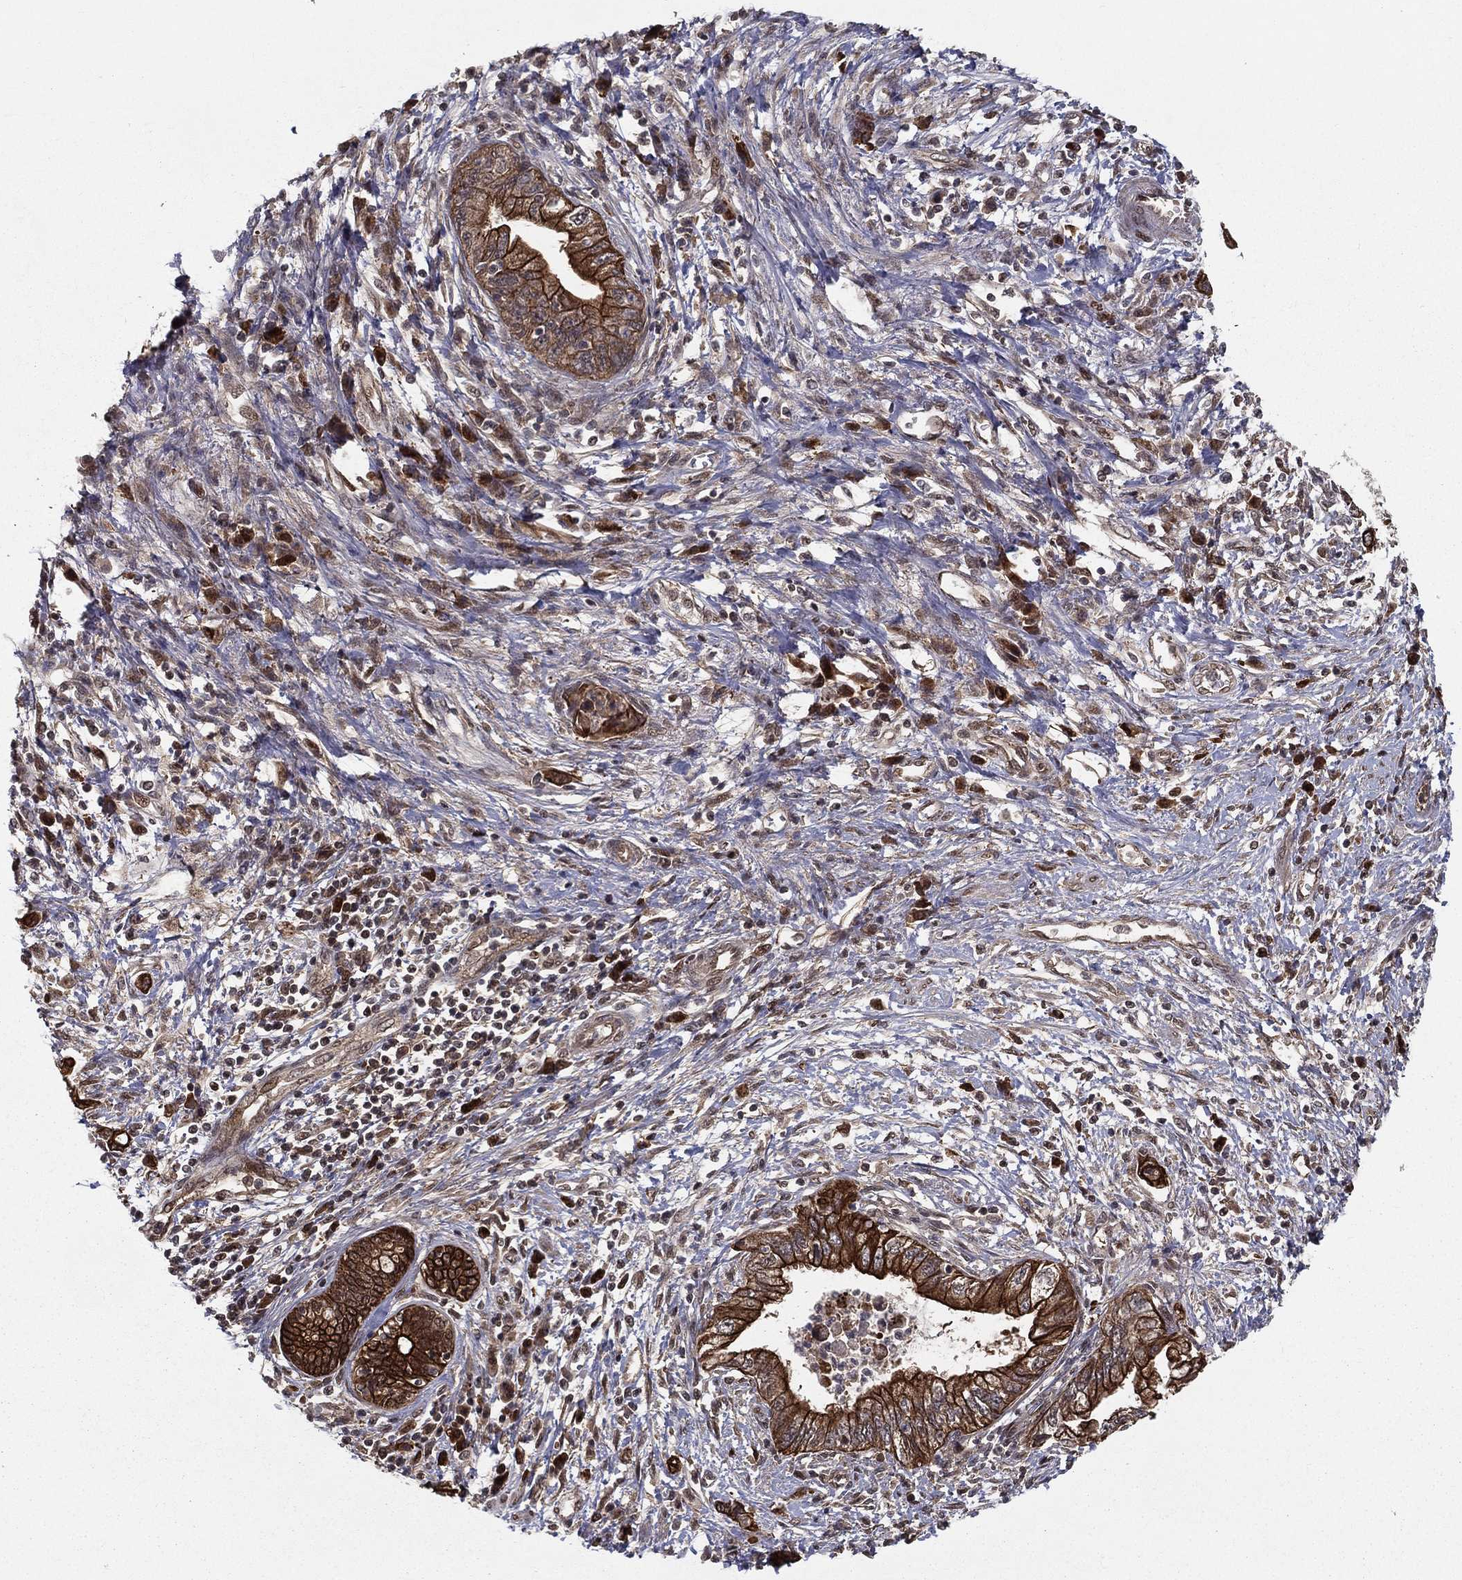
{"staining": {"intensity": "strong", "quantity": ">75%", "location": "cytoplasmic/membranous"}, "tissue": "pancreatic cancer", "cell_type": "Tumor cells", "image_type": "cancer", "snomed": [{"axis": "morphology", "description": "Adenocarcinoma, NOS"}, {"axis": "topography", "description": "Pancreas"}], "caption": "Protein staining of pancreatic adenocarcinoma tissue demonstrates strong cytoplasmic/membranous positivity in about >75% of tumor cells.", "gene": "SLC6A6", "patient": {"sex": "female", "age": 73}}